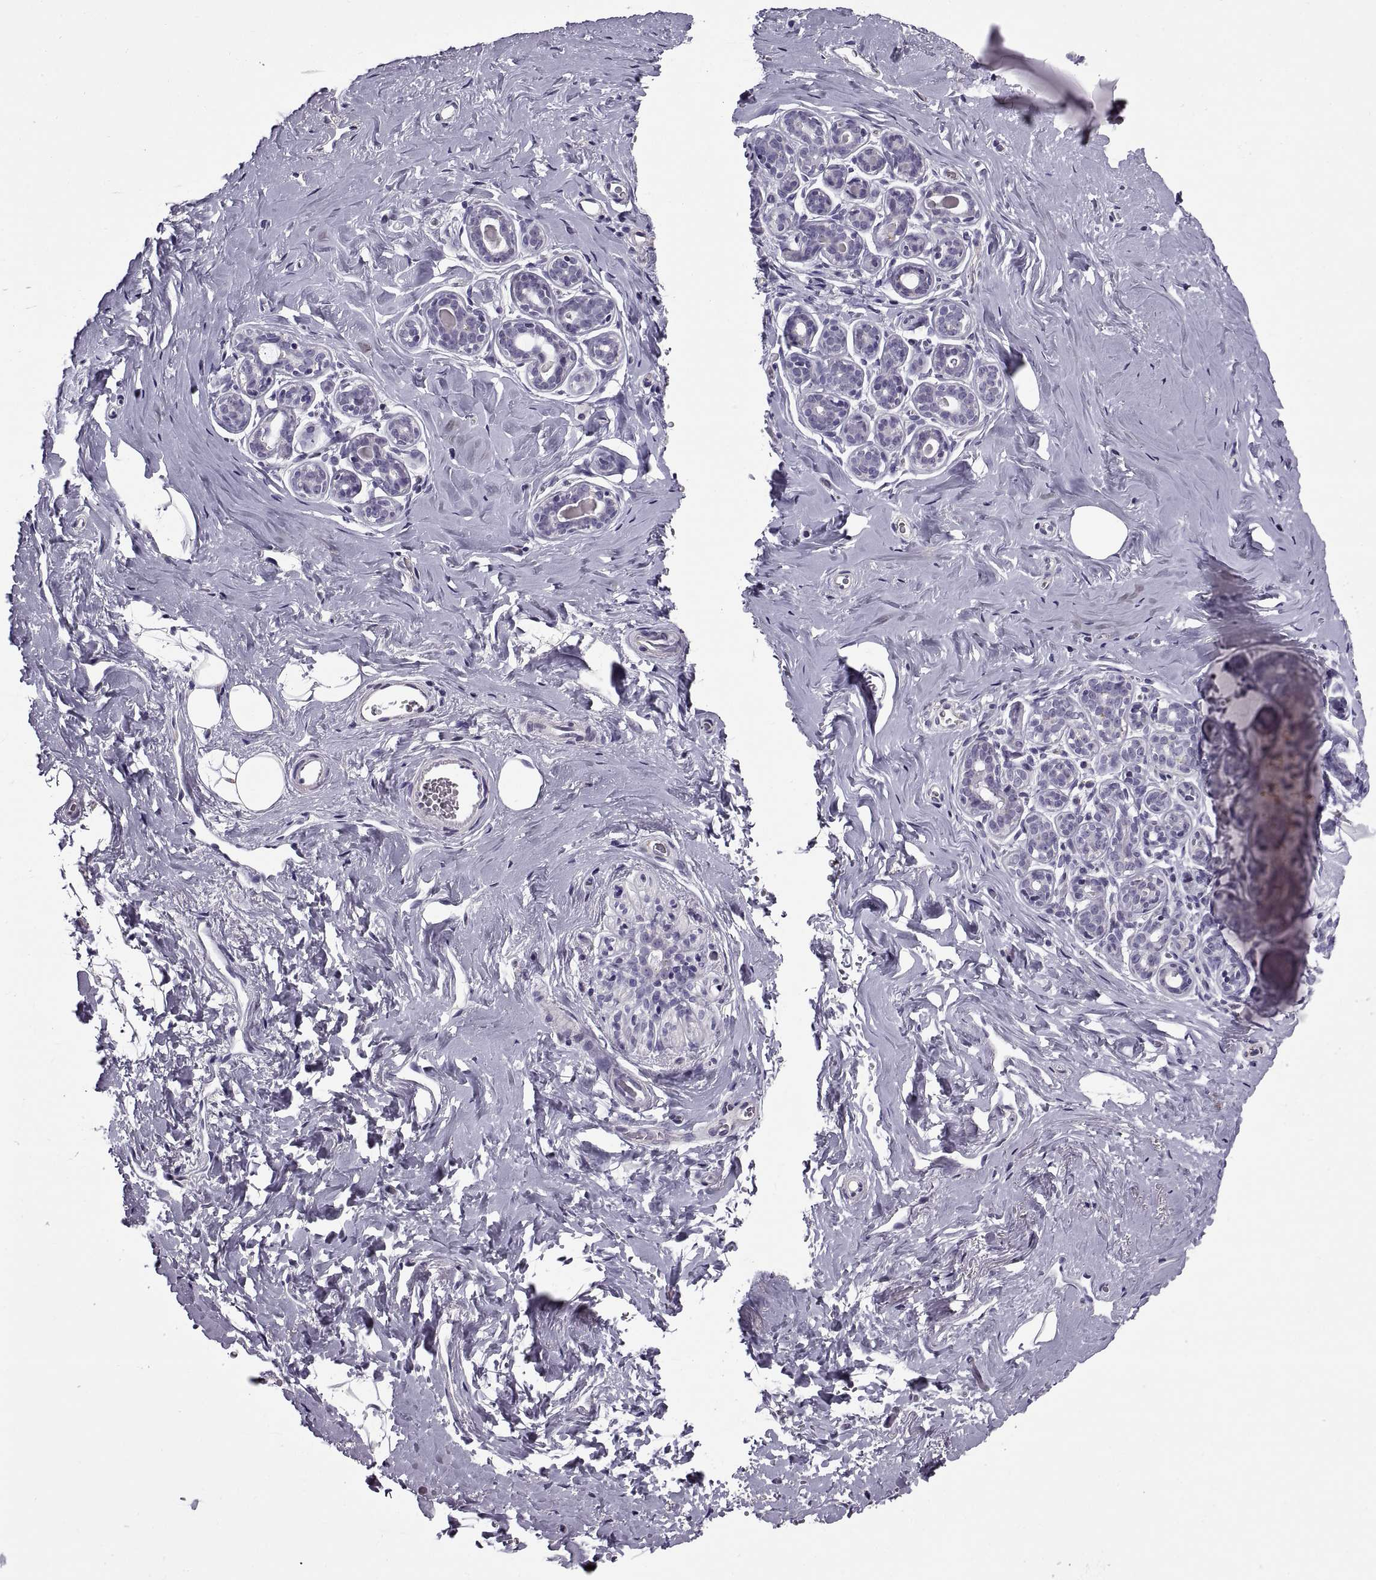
{"staining": {"intensity": "negative", "quantity": "none", "location": "none"}, "tissue": "breast", "cell_type": "Adipocytes", "image_type": "normal", "snomed": [{"axis": "morphology", "description": "Normal tissue, NOS"}, {"axis": "topography", "description": "Skin"}, {"axis": "topography", "description": "Breast"}], "caption": "This histopathology image is of benign breast stained with immunohistochemistry to label a protein in brown with the nuclei are counter-stained blue. There is no expression in adipocytes. (Brightfield microscopy of DAB (3,3'-diaminobenzidine) immunohistochemistry at high magnification).", "gene": "CALCR", "patient": {"sex": "female", "age": 43}}